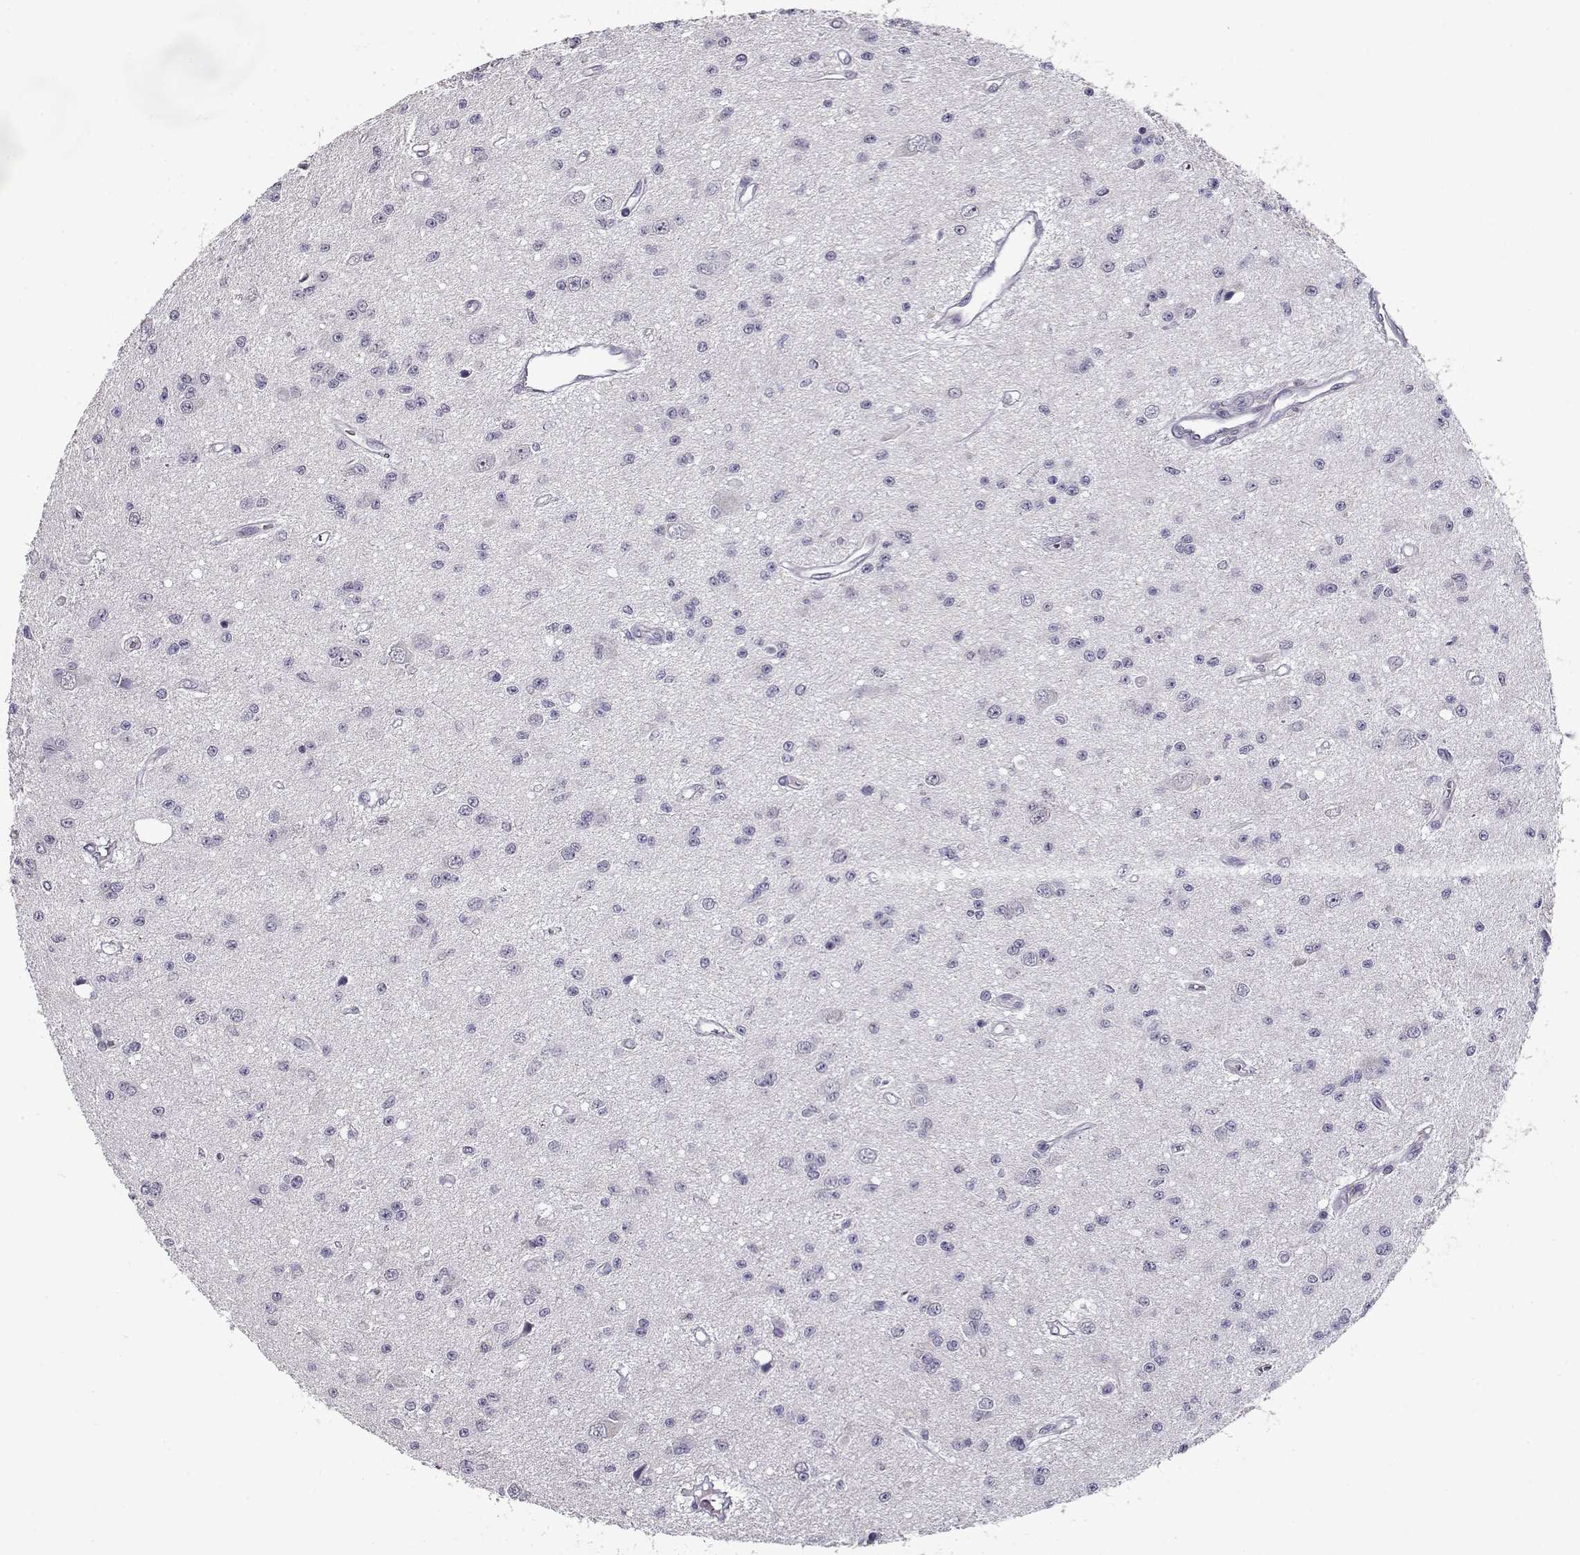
{"staining": {"intensity": "negative", "quantity": "none", "location": "none"}, "tissue": "glioma", "cell_type": "Tumor cells", "image_type": "cancer", "snomed": [{"axis": "morphology", "description": "Glioma, malignant, Low grade"}, {"axis": "topography", "description": "Brain"}], "caption": "High power microscopy micrograph of an immunohistochemistry image of glioma, revealing no significant staining in tumor cells.", "gene": "RHOXF2", "patient": {"sex": "female", "age": 45}}